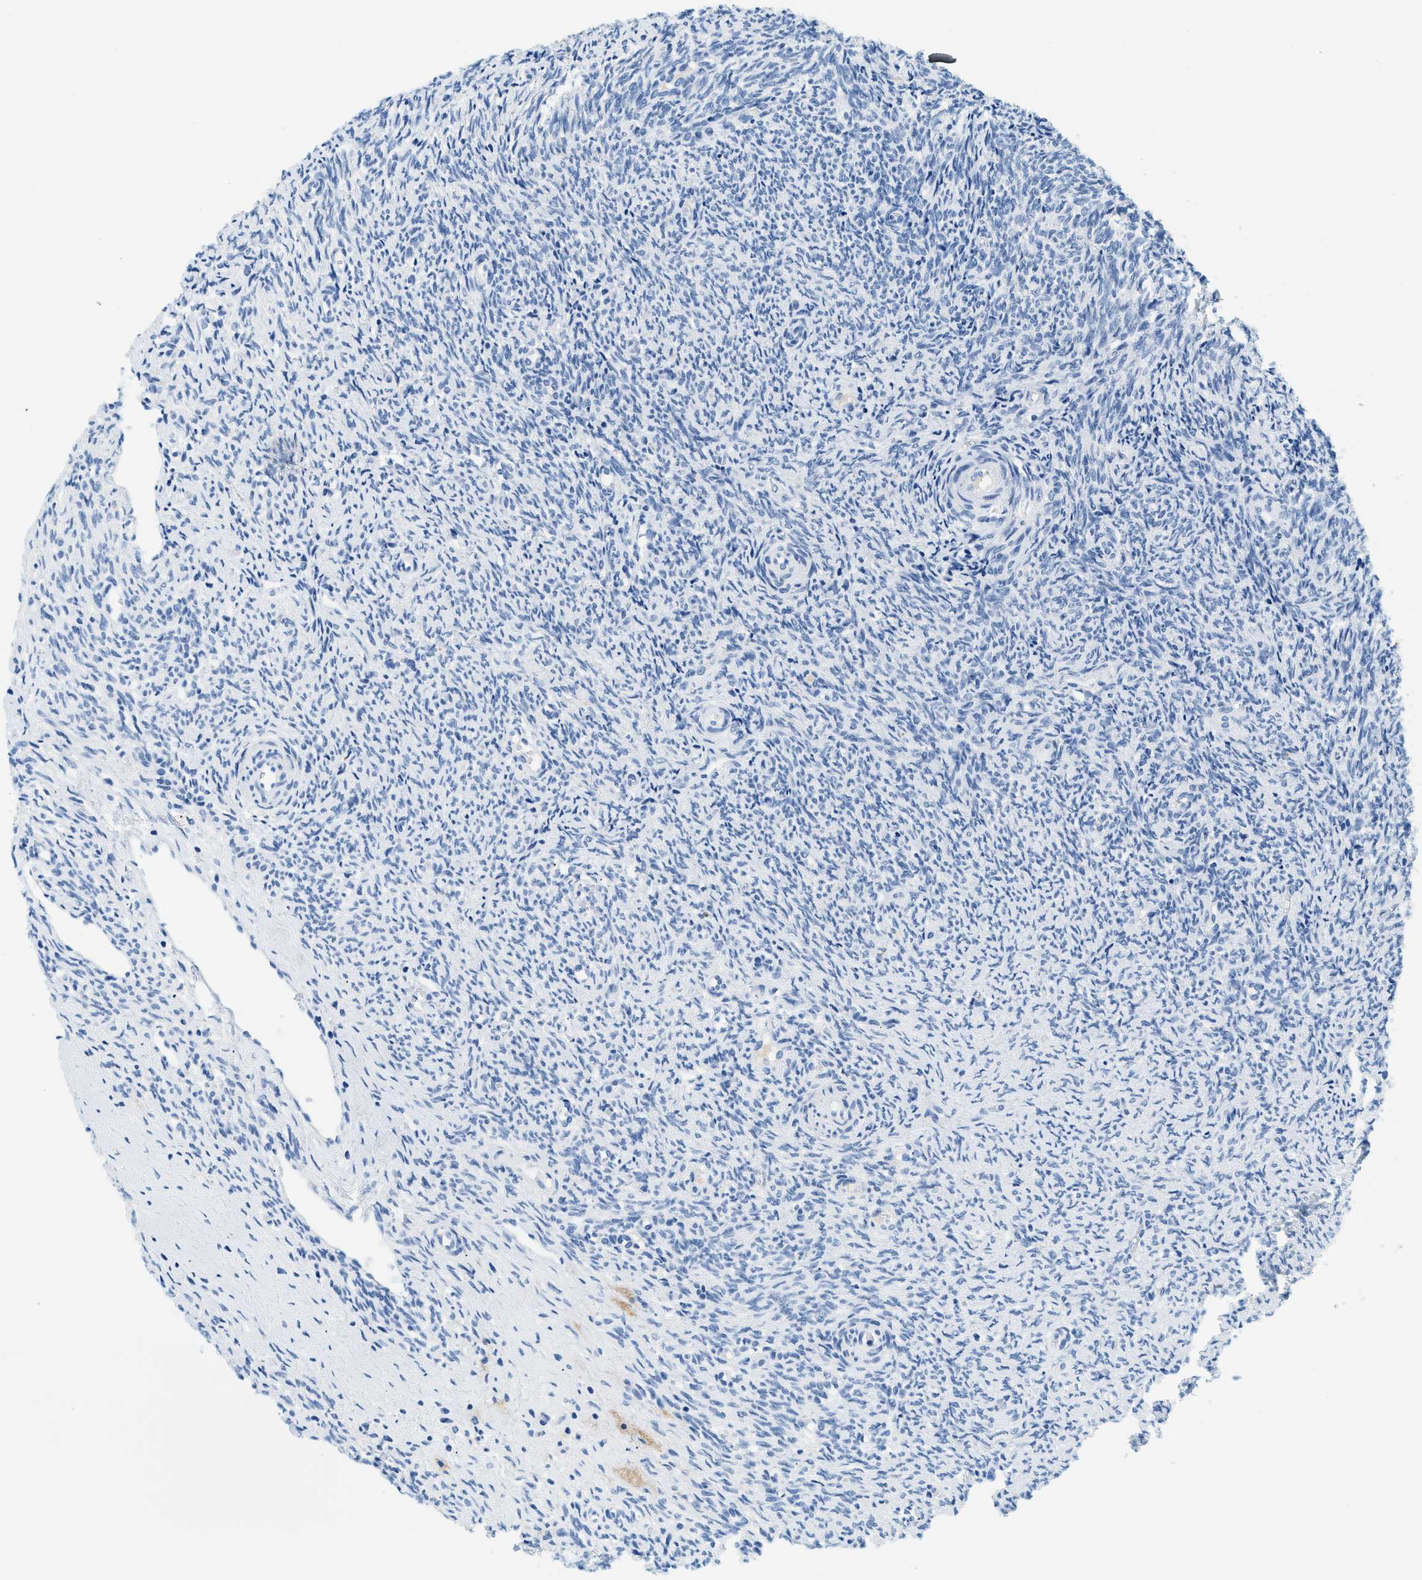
{"staining": {"intensity": "negative", "quantity": "none", "location": "none"}, "tissue": "ovary", "cell_type": "Follicle cells", "image_type": "normal", "snomed": [{"axis": "morphology", "description": "Normal tissue, NOS"}, {"axis": "topography", "description": "Ovary"}], "caption": "A photomicrograph of ovary stained for a protein exhibits no brown staining in follicle cells.", "gene": "STXBP2", "patient": {"sex": "female", "age": 41}}